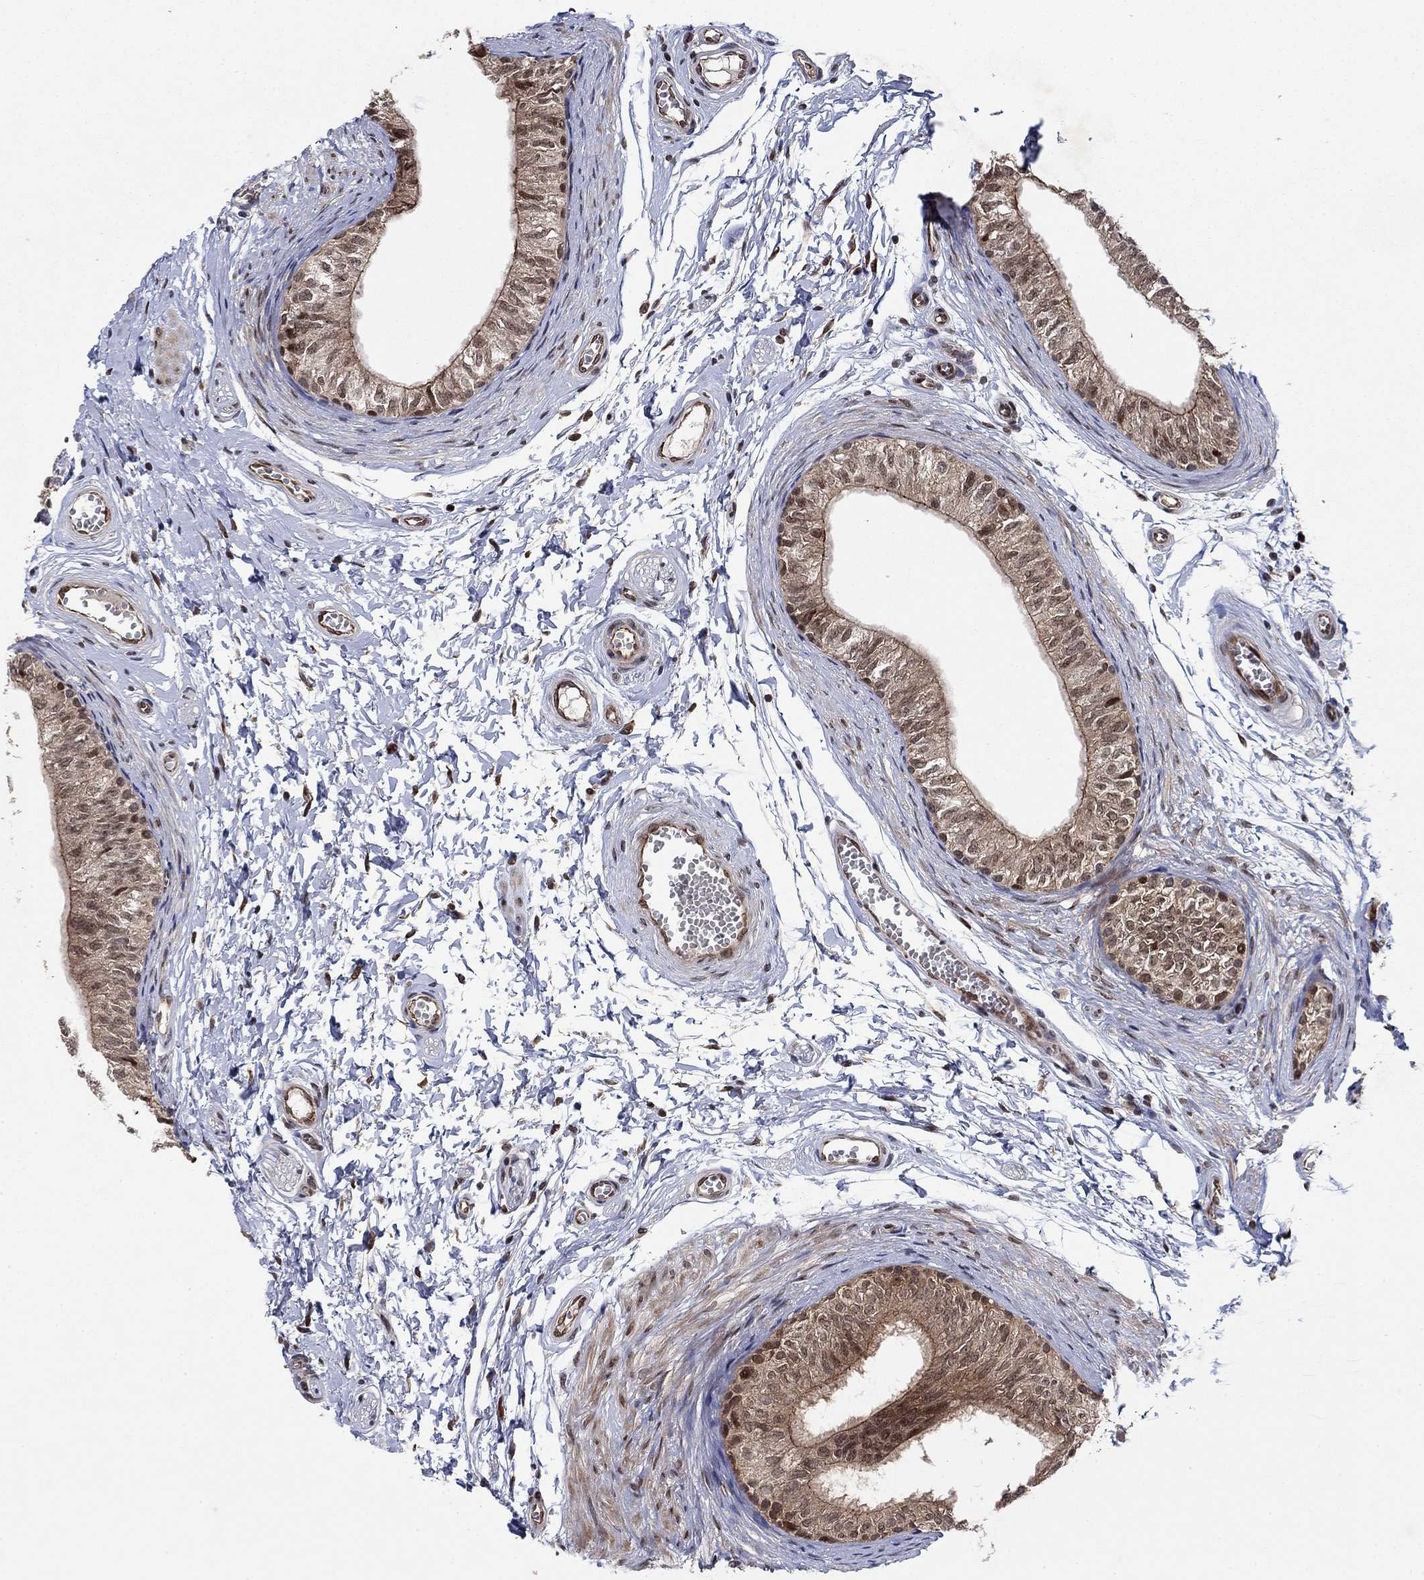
{"staining": {"intensity": "strong", "quantity": "25%-75%", "location": "nuclear"}, "tissue": "epididymis", "cell_type": "Glandular cells", "image_type": "normal", "snomed": [{"axis": "morphology", "description": "Normal tissue, NOS"}, {"axis": "topography", "description": "Epididymis"}], "caption": "A micrograph of human epididymis stained for a protein reveals strong nuclear brown staining in glandular cells.", "gene": "PRICKLE4", "patient": {"sex": "male", "age": 22}}